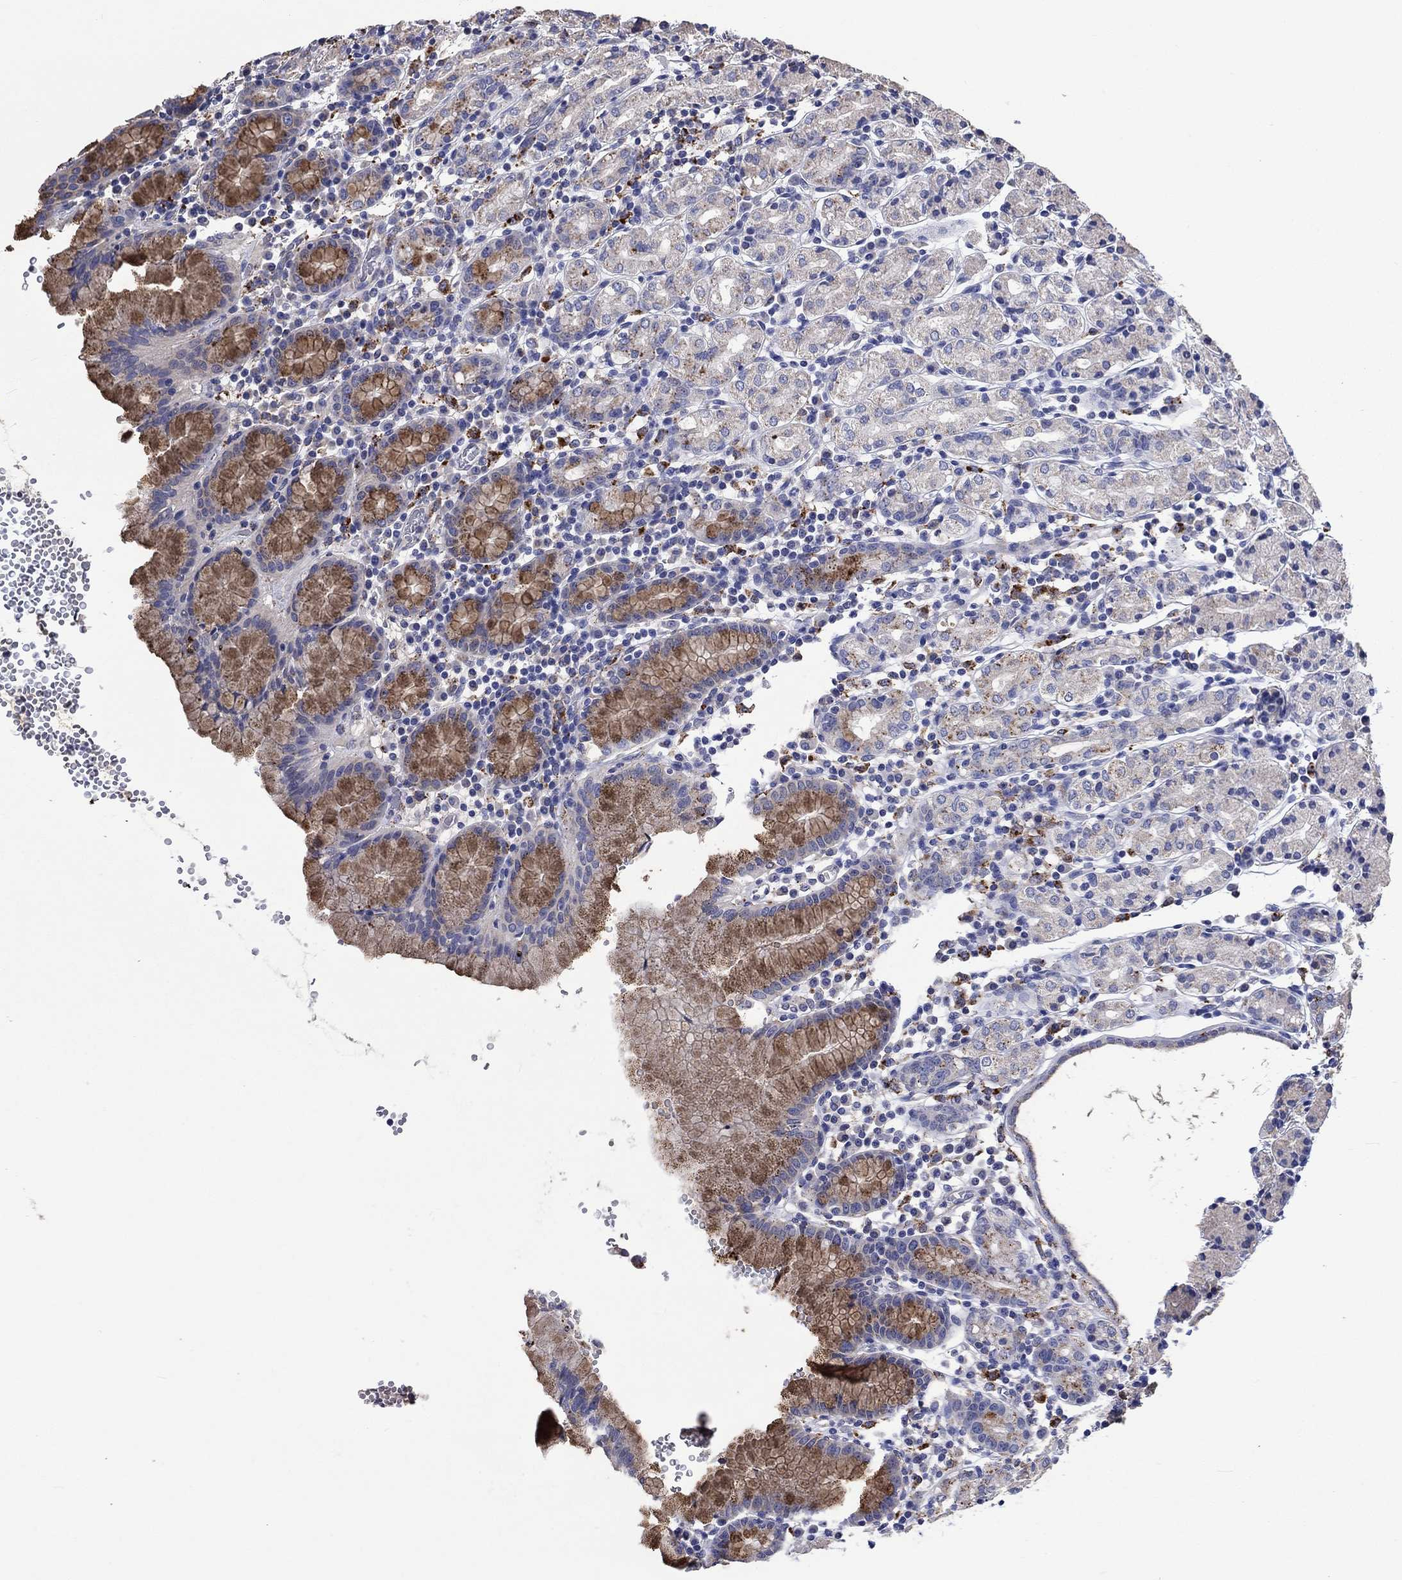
{"staining": {"intensity": "strong", "quantity": "25%-75%", "location": "cytoplasmic/membranous"}, "tissue": "stomach", "cell_type": "Glandular cells", "image_type": "normal", "snomed": [{"axis": "morphology", "description": "Normal tissue, NOS"}, {"axis": "topography", "description": "Stomach, upper"}, {"axis": "topography", "description": "Stomach"}], "caption": "IHC photomicrograph of unremarkable stomach: human stomach stained using IHC reveals high levels of strong protein expression localized specifically in the cytoplasmic/membranous of glandular cells, appearing as a cytoplasmic/membranous brown color.", "gene": "CTSB", "patient": {"sex": "male", "age": 62}}